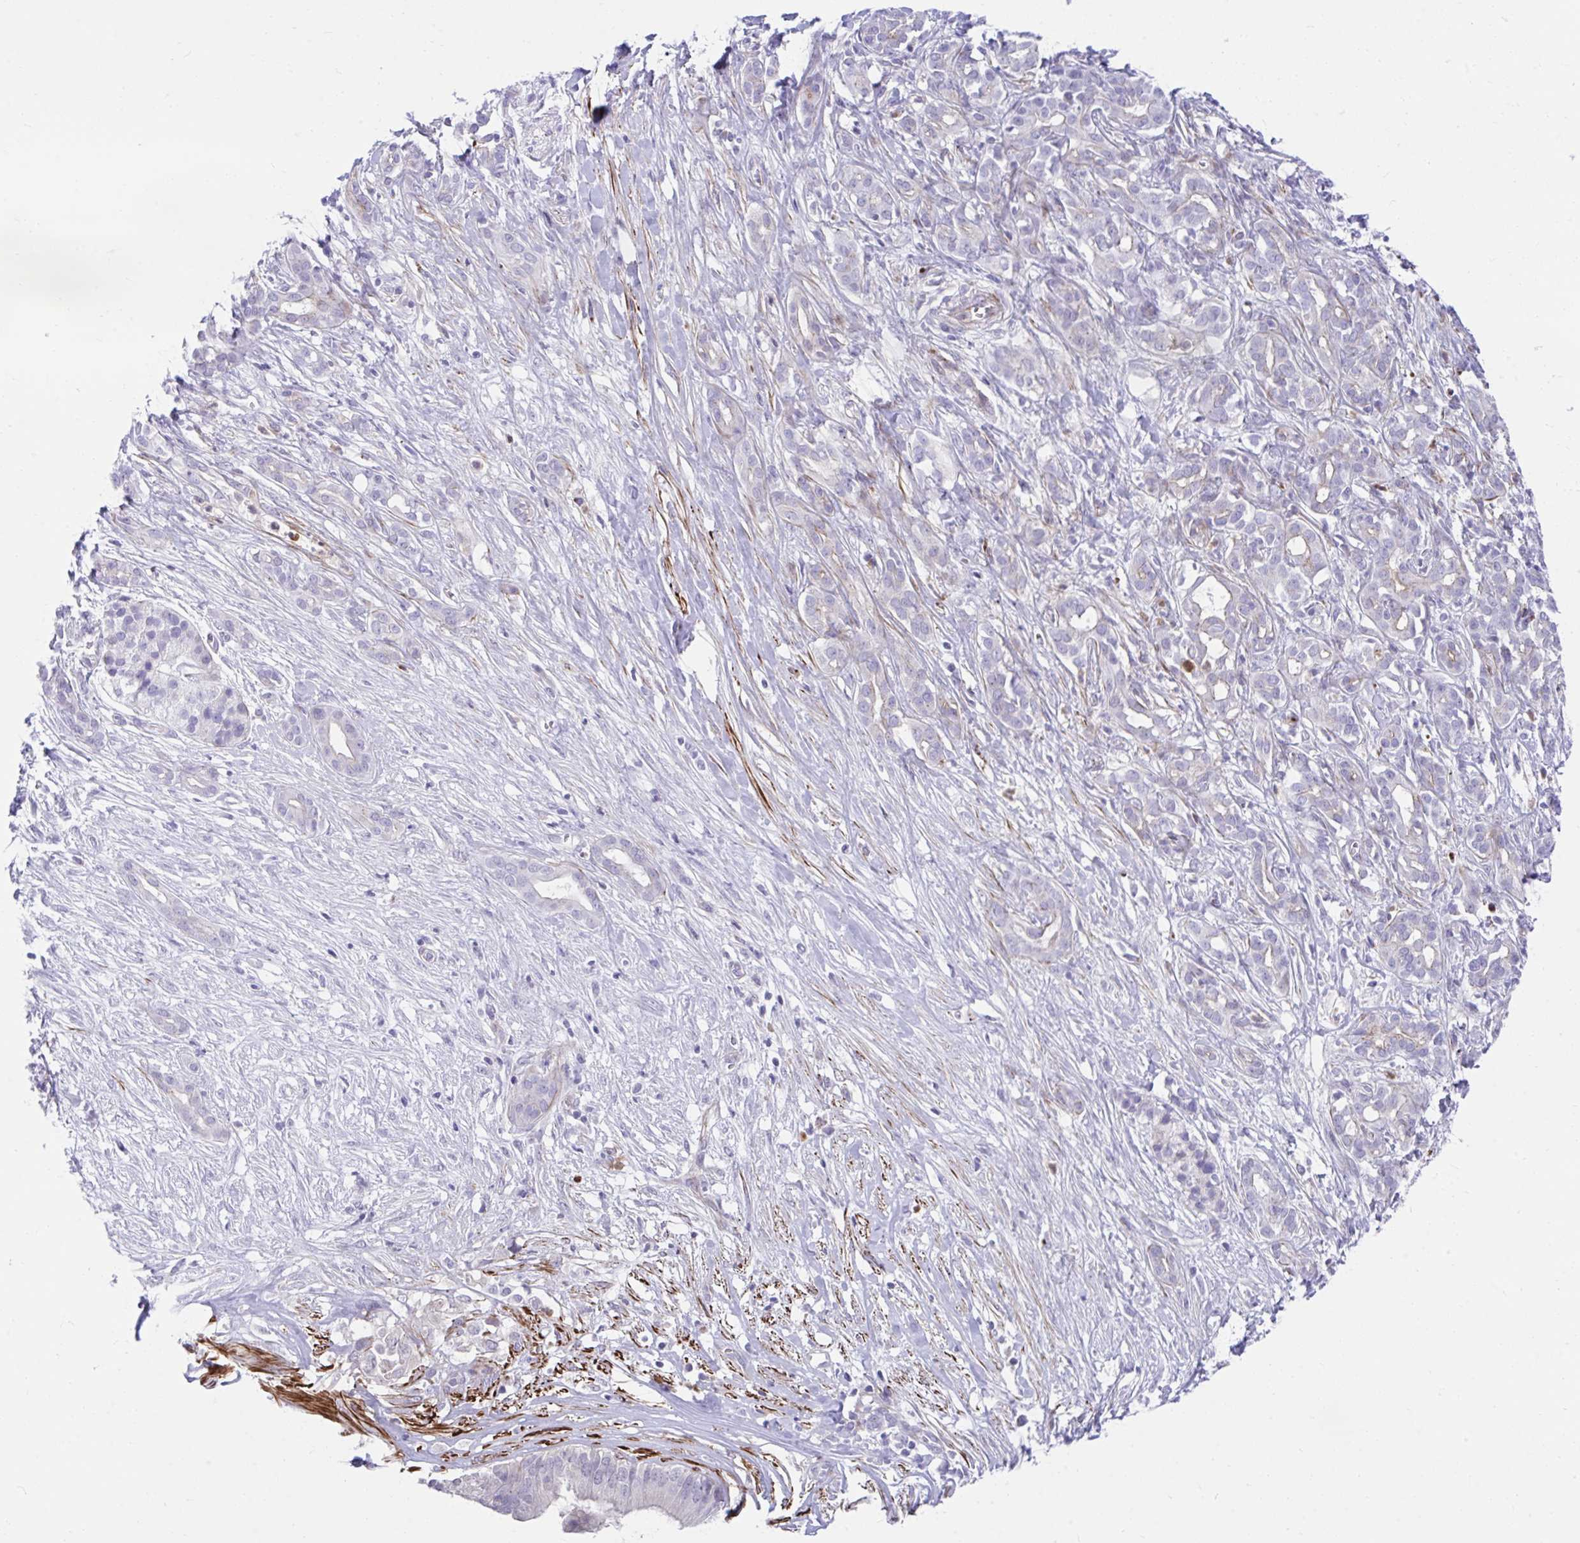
{"staining": {"intensity": "negative", "quantity": "none", "location": "none"}, "tissue": "pancreatic cancer", "cell_type": "Tumor cells", "image_type": "cancer", "snomed": [{"axis": "morphology", "description": "Adenocarcinoma, NOS"}, {"axis": "topography", "description": "Pancreas"}], "caption": "This is an immunohistochemistry (IHC) micrograph of human pancreatic cancer. There is no staining in tumor cells.", "gene": "CSTB", "patient": {"sex": "male", "age": 61}}